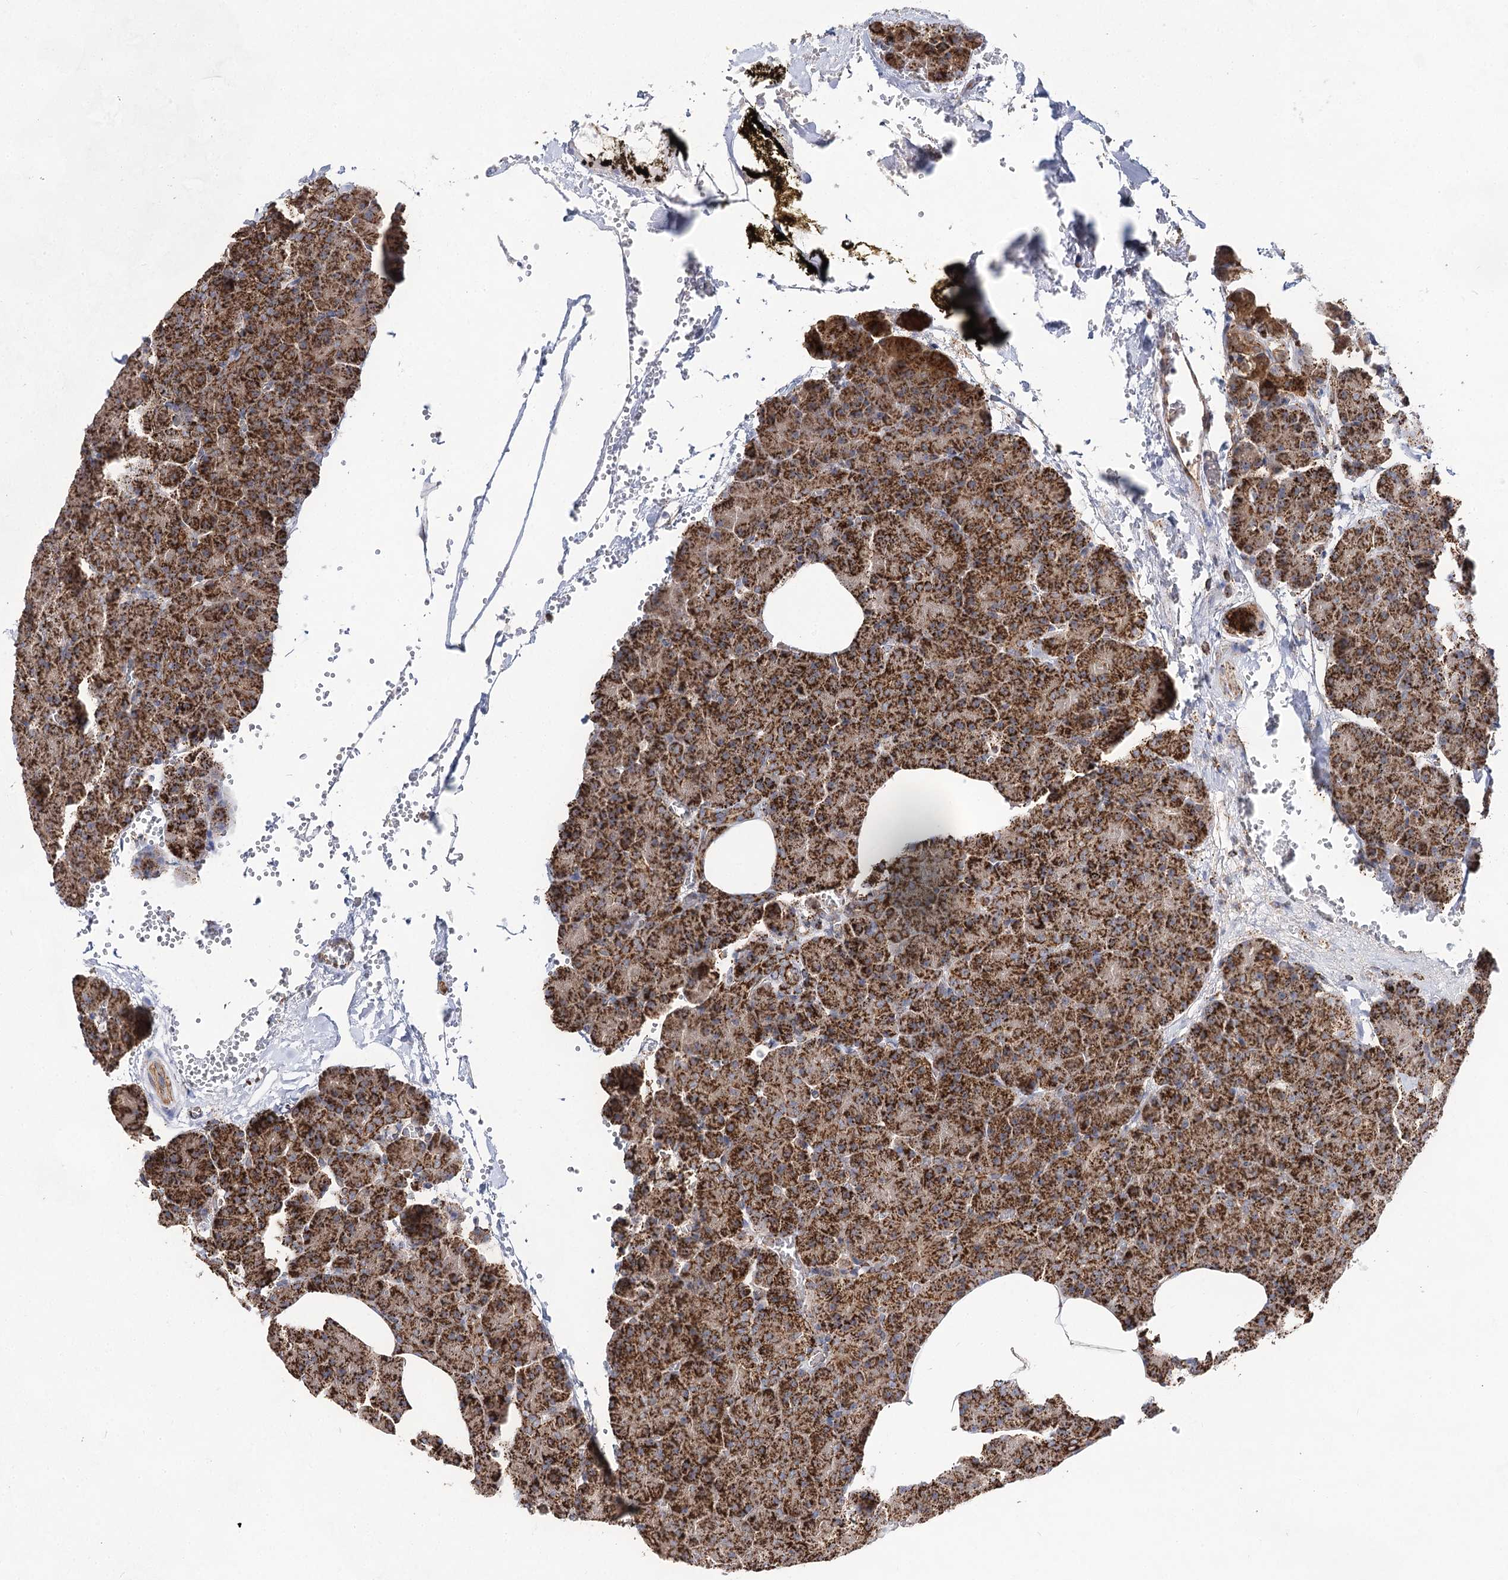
{"staining": {"intensity": "strong", "quantity": ">75%", "location": "cytoplasmic/membranous"}, "tissue": "pancreas", "cell_type": "Exocrine glandular cells", "image_type": "normal", "snomed": [{"axis": "morphology", "description": "Normal tissue, NOS"}, {"axis": "morphology", "description": "Carcinoid, malignant, NOS"}, {"axis": "topography", "description": "Pancreas"}], "caption": "Brown immunohistochemical staining in normal human pancreas shows strong cytoplasmic/membranous expression in approximately >75% of exocrine glandular cells.", "gene": "NADK2", "patient": {"sex": "female", "age": 35}}